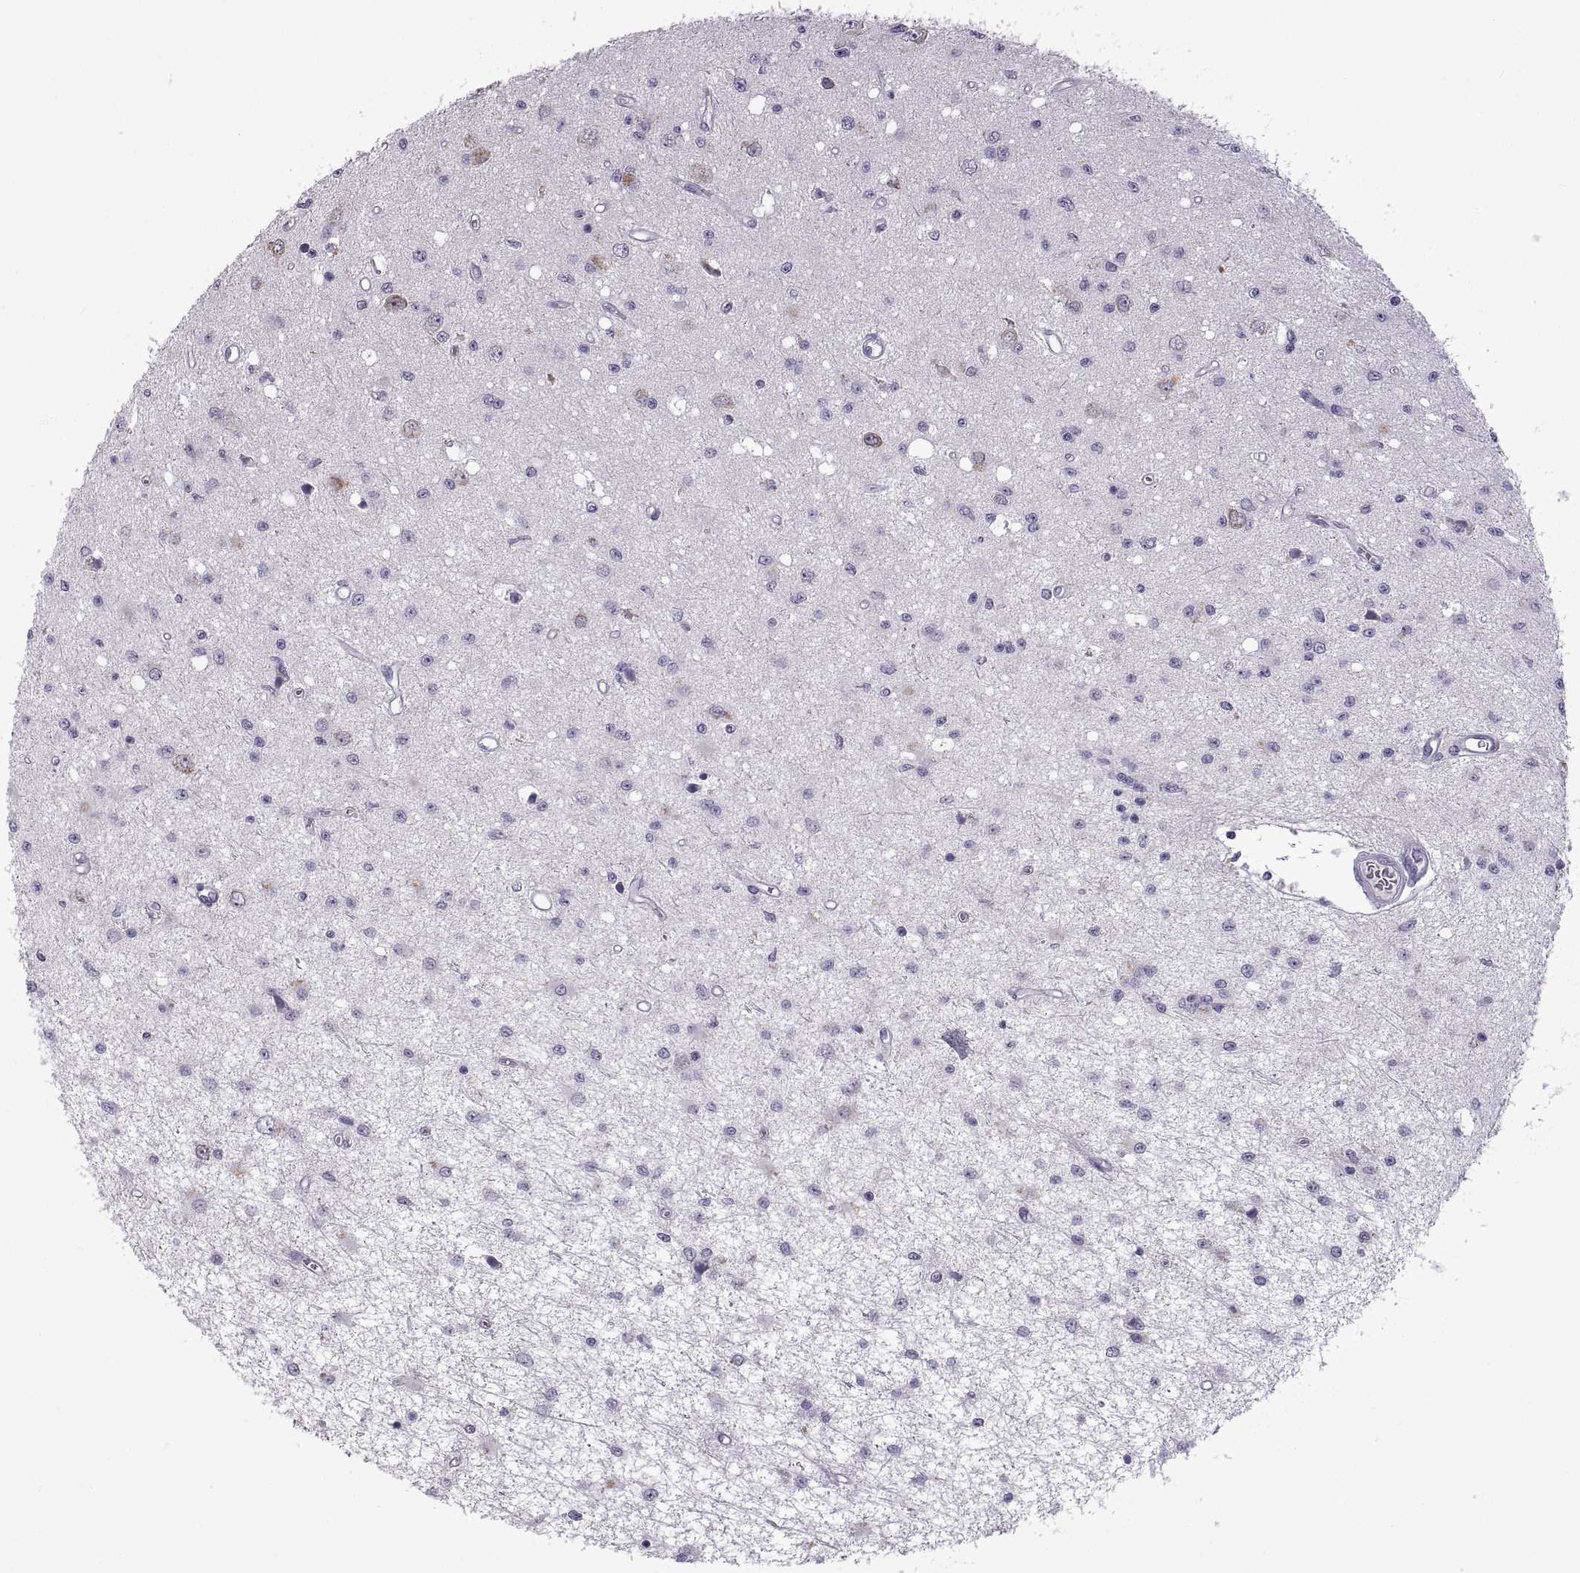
{"staining": {"intensity": "negative", "quantity": "none", "location": "none"}, "tissue": "glioma", "cell_type": "Tumor cells", "image_type": "cancer", "snomed": [{"axis": "morphology", "description": "Glioma, malignant, Low grade"}, {"axis": "topography", "description": "Brain"}], "caption": "This photomicrograph is of glioma stained with immunohistochemistry (IHC) to label a protein in brown with the nuclei are counter-stained blue. There is no positivity in tumor cells. (DAB IHC with hematoxylin counter stain).", "gene": "RDM1", "patient": {"sex": "female", "age": 45}}